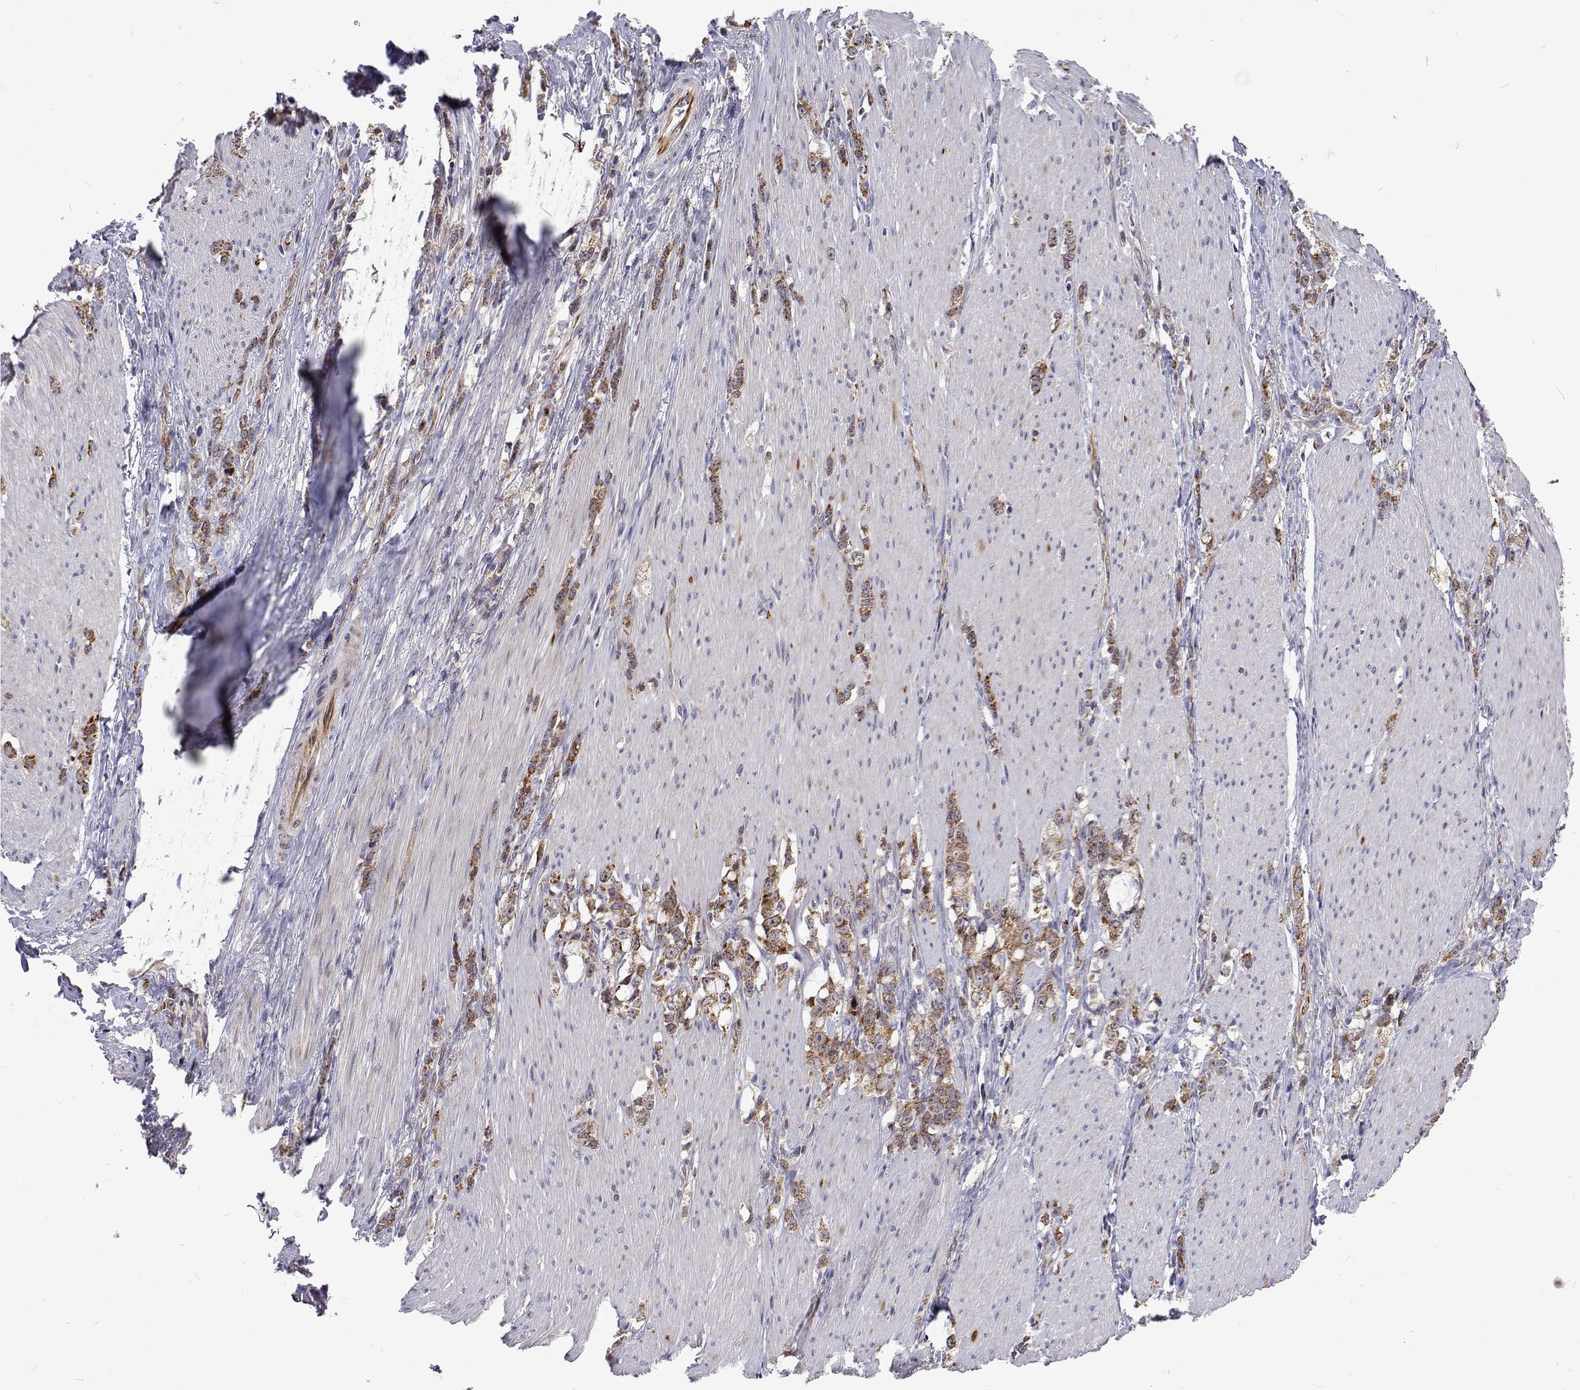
{"staining": {"intensity": "moderate", "quantity": ">75%", "location": "cytoplasmic/membranous"}, "tissue": "stomach cancer", "cell_type": "Tumor cells", "image_type": "cancer", "snomed": [{"axis": "morphology", "description": "Adenocarcinoma, NOS"}, {"axis": "topography", "description": "Stomach, lower"}], "caption": "Approximately >75% of tumor cells in human stomach cancer reveal moderate cytoplasmic/membranous protein positivity as visualized by brown immunohistochemical staining.", "gene": "DHTKD1", "patient": {"sex": "male", "age": 88}}